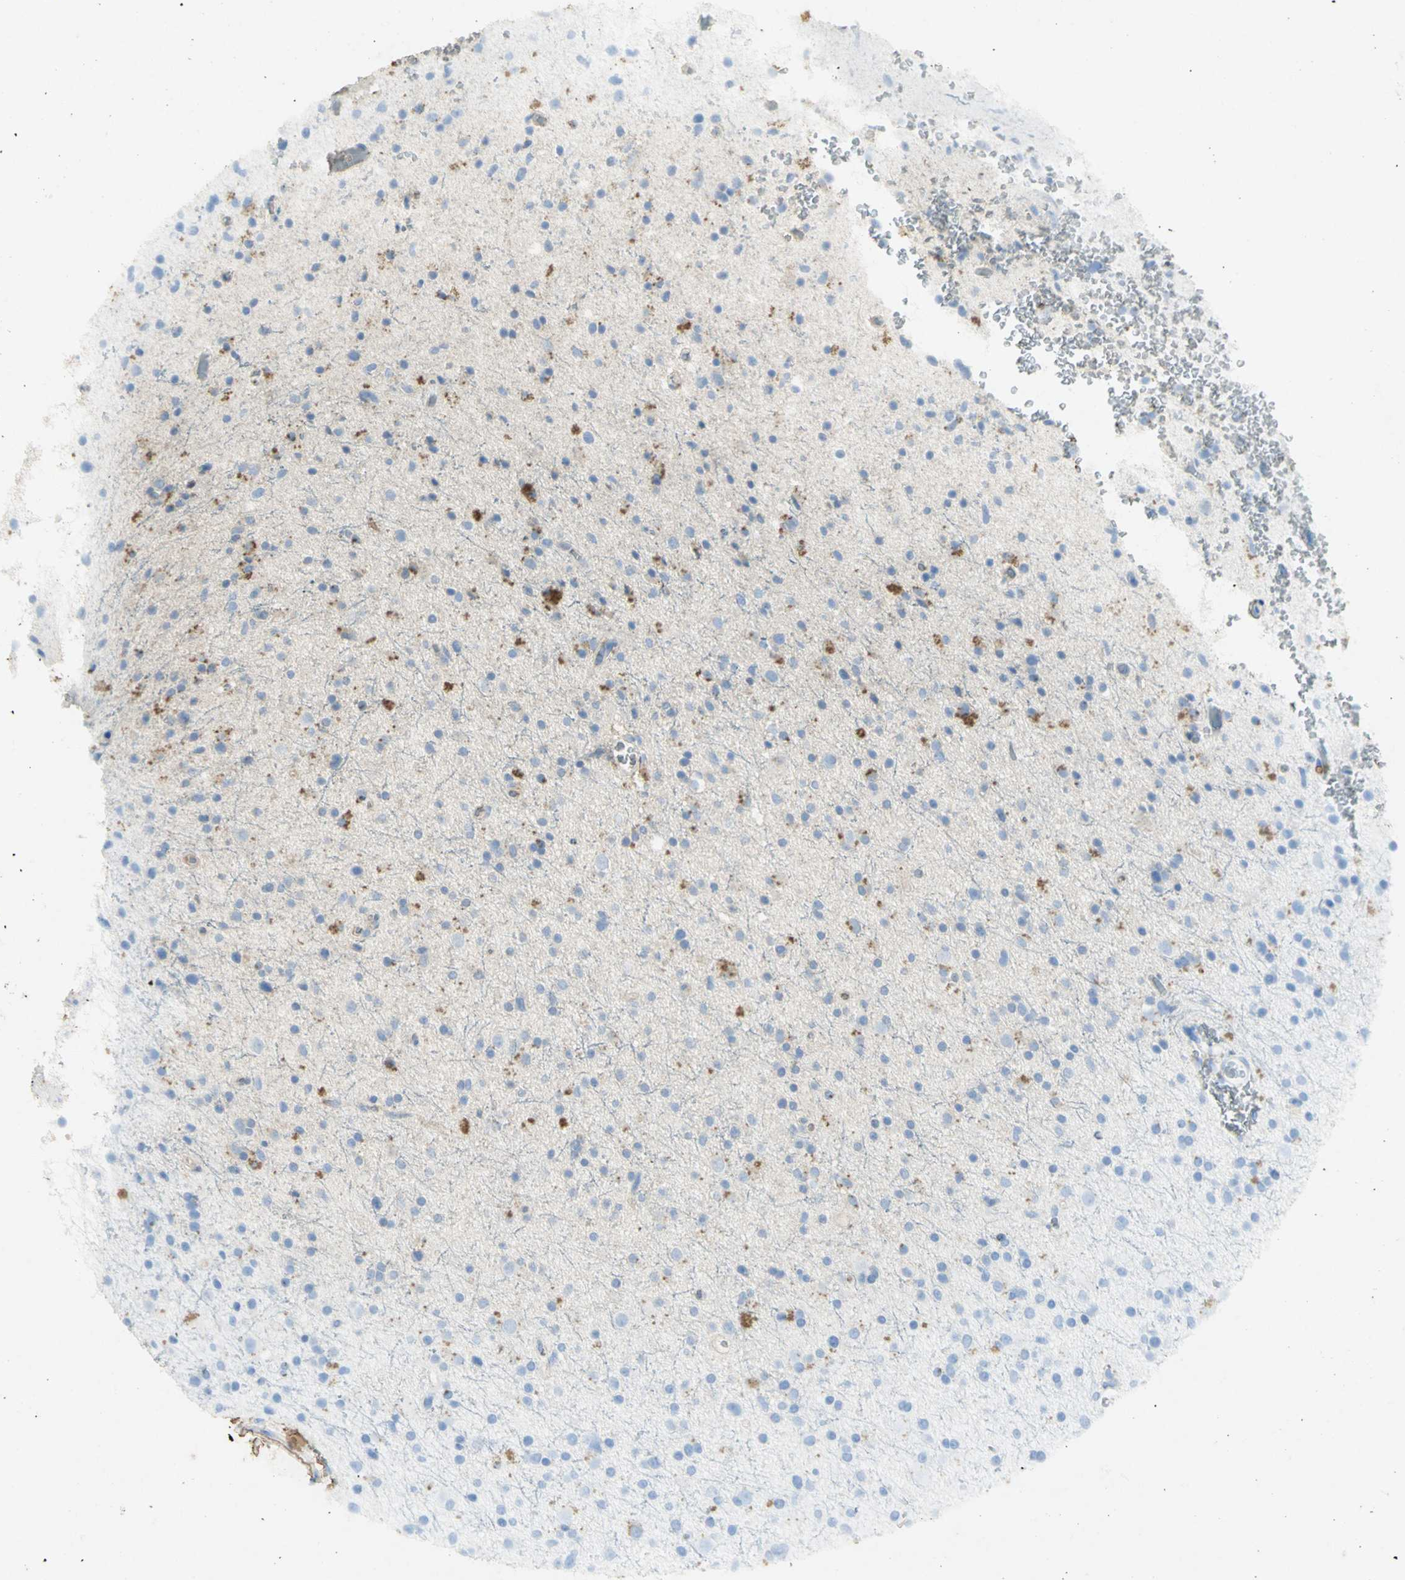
{"staining": {"intensity": "moderate", "quantity": "<25%", "location": "cytoplasmic/membranous"}, "tissue": "glioma", "cell_type": "Tumor cells", "image_type": "cancer", "snomed": [{"axis": "morphology", "description": "Glioma, malignant, High grade"}, {"axis": "topography", "description": "Brain"}], "caption": "Protein analysis of glioma tissue shows moderate cytoplasmic/membranous expression in approximately <25% of tumor cells.", "gene": "ASB9", "patient": {"sex": "male", "age": 33}}